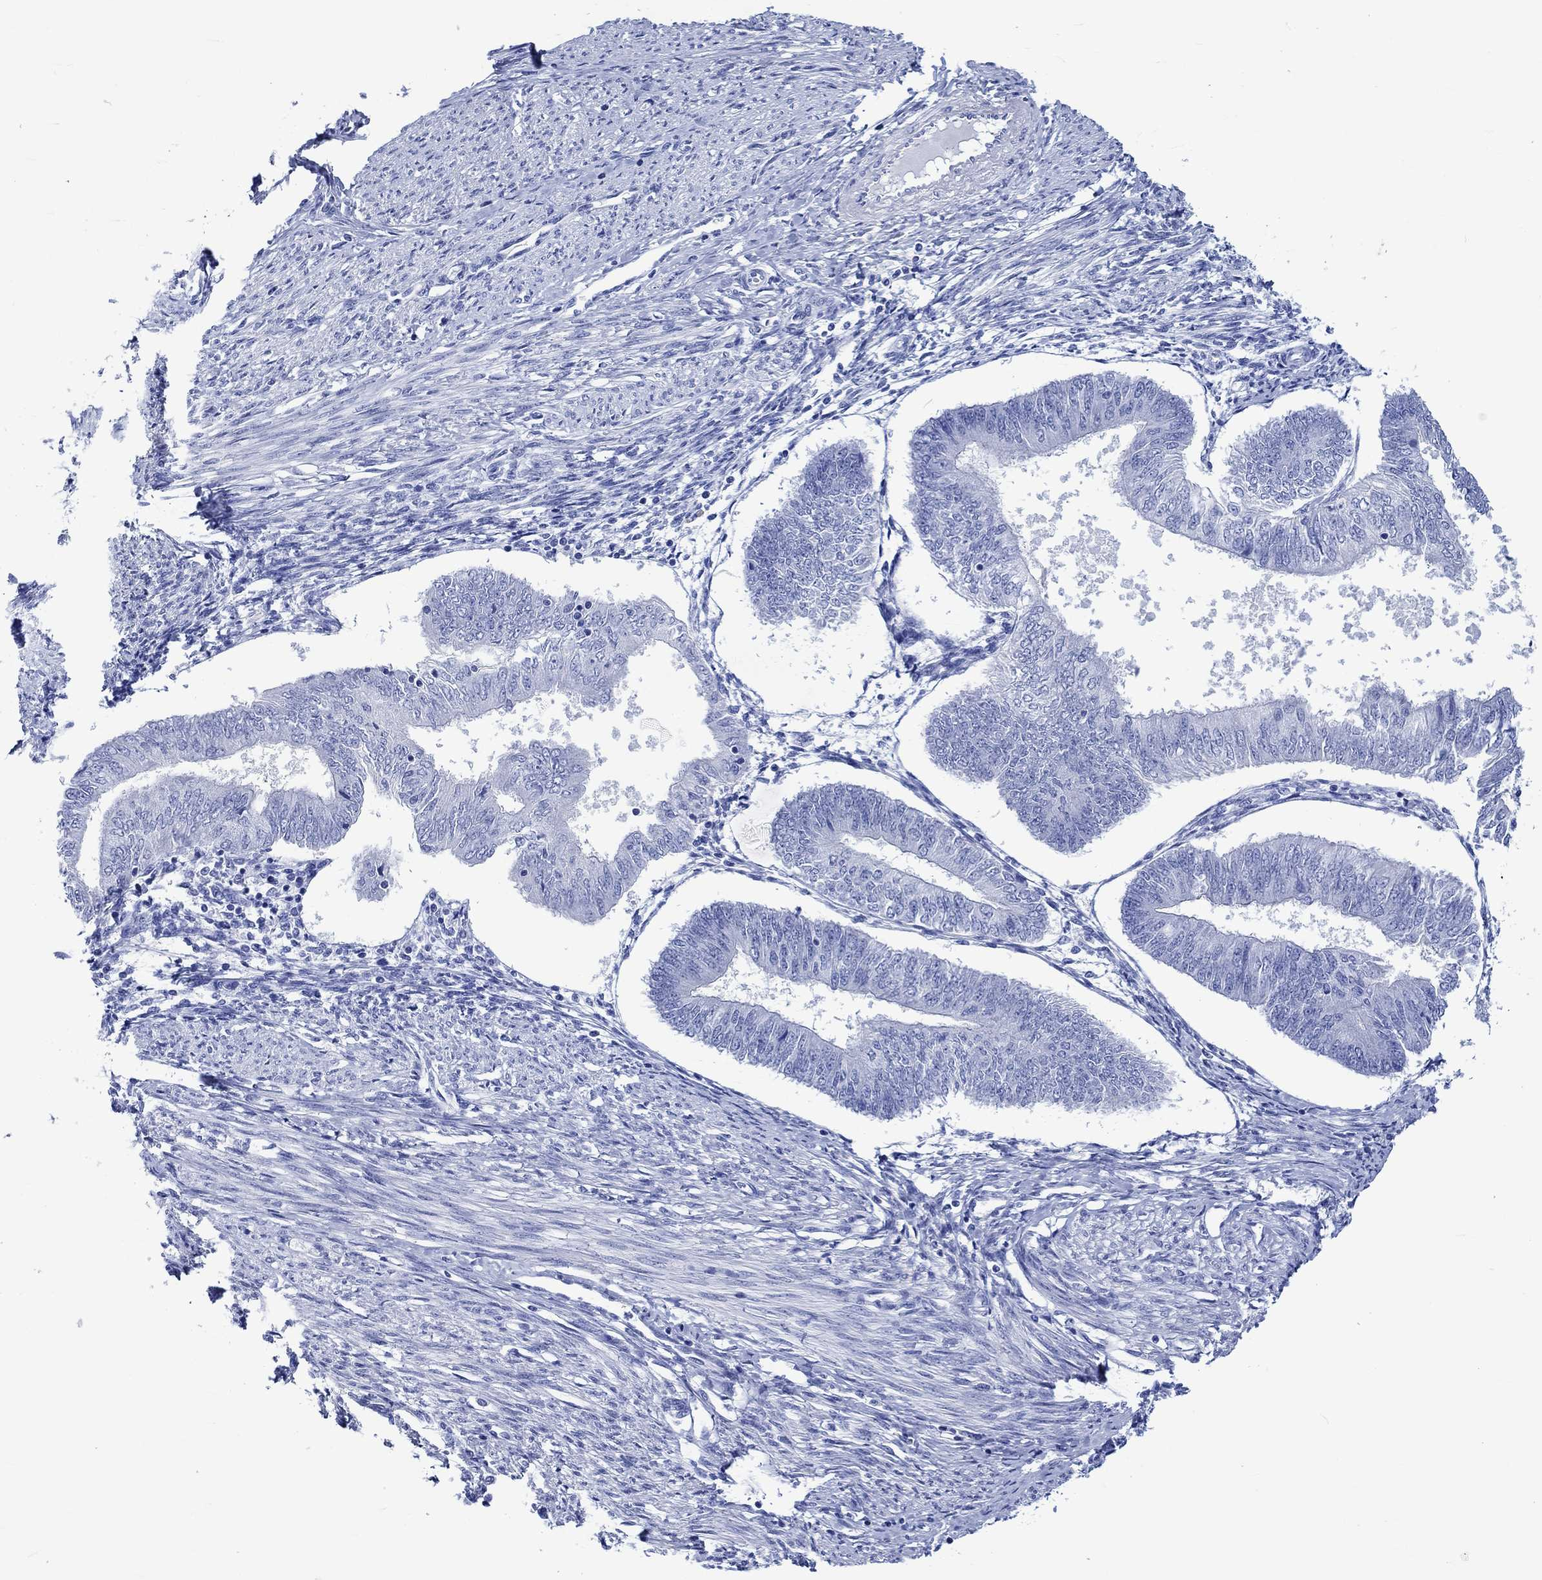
{"staining": {"intensity": "negative", "quantity": "none", "location": "none"}, "tissue": "endometrial cancer", "cell_type": "Tumor cells", "image_type": "cancer", "snomed": [{"axis": "morphology", "description": "Adenocarcinoma, NOS"}, {"axis": "topography", "description": "Endometrium"}], "caption": "Immunohistochemistry (IHC) of adenocarcinoma (endometrial) exhibits no expression in tumor cells.", "gene": "KLHL33", "patient": {"sex": "female", "age": 58}}